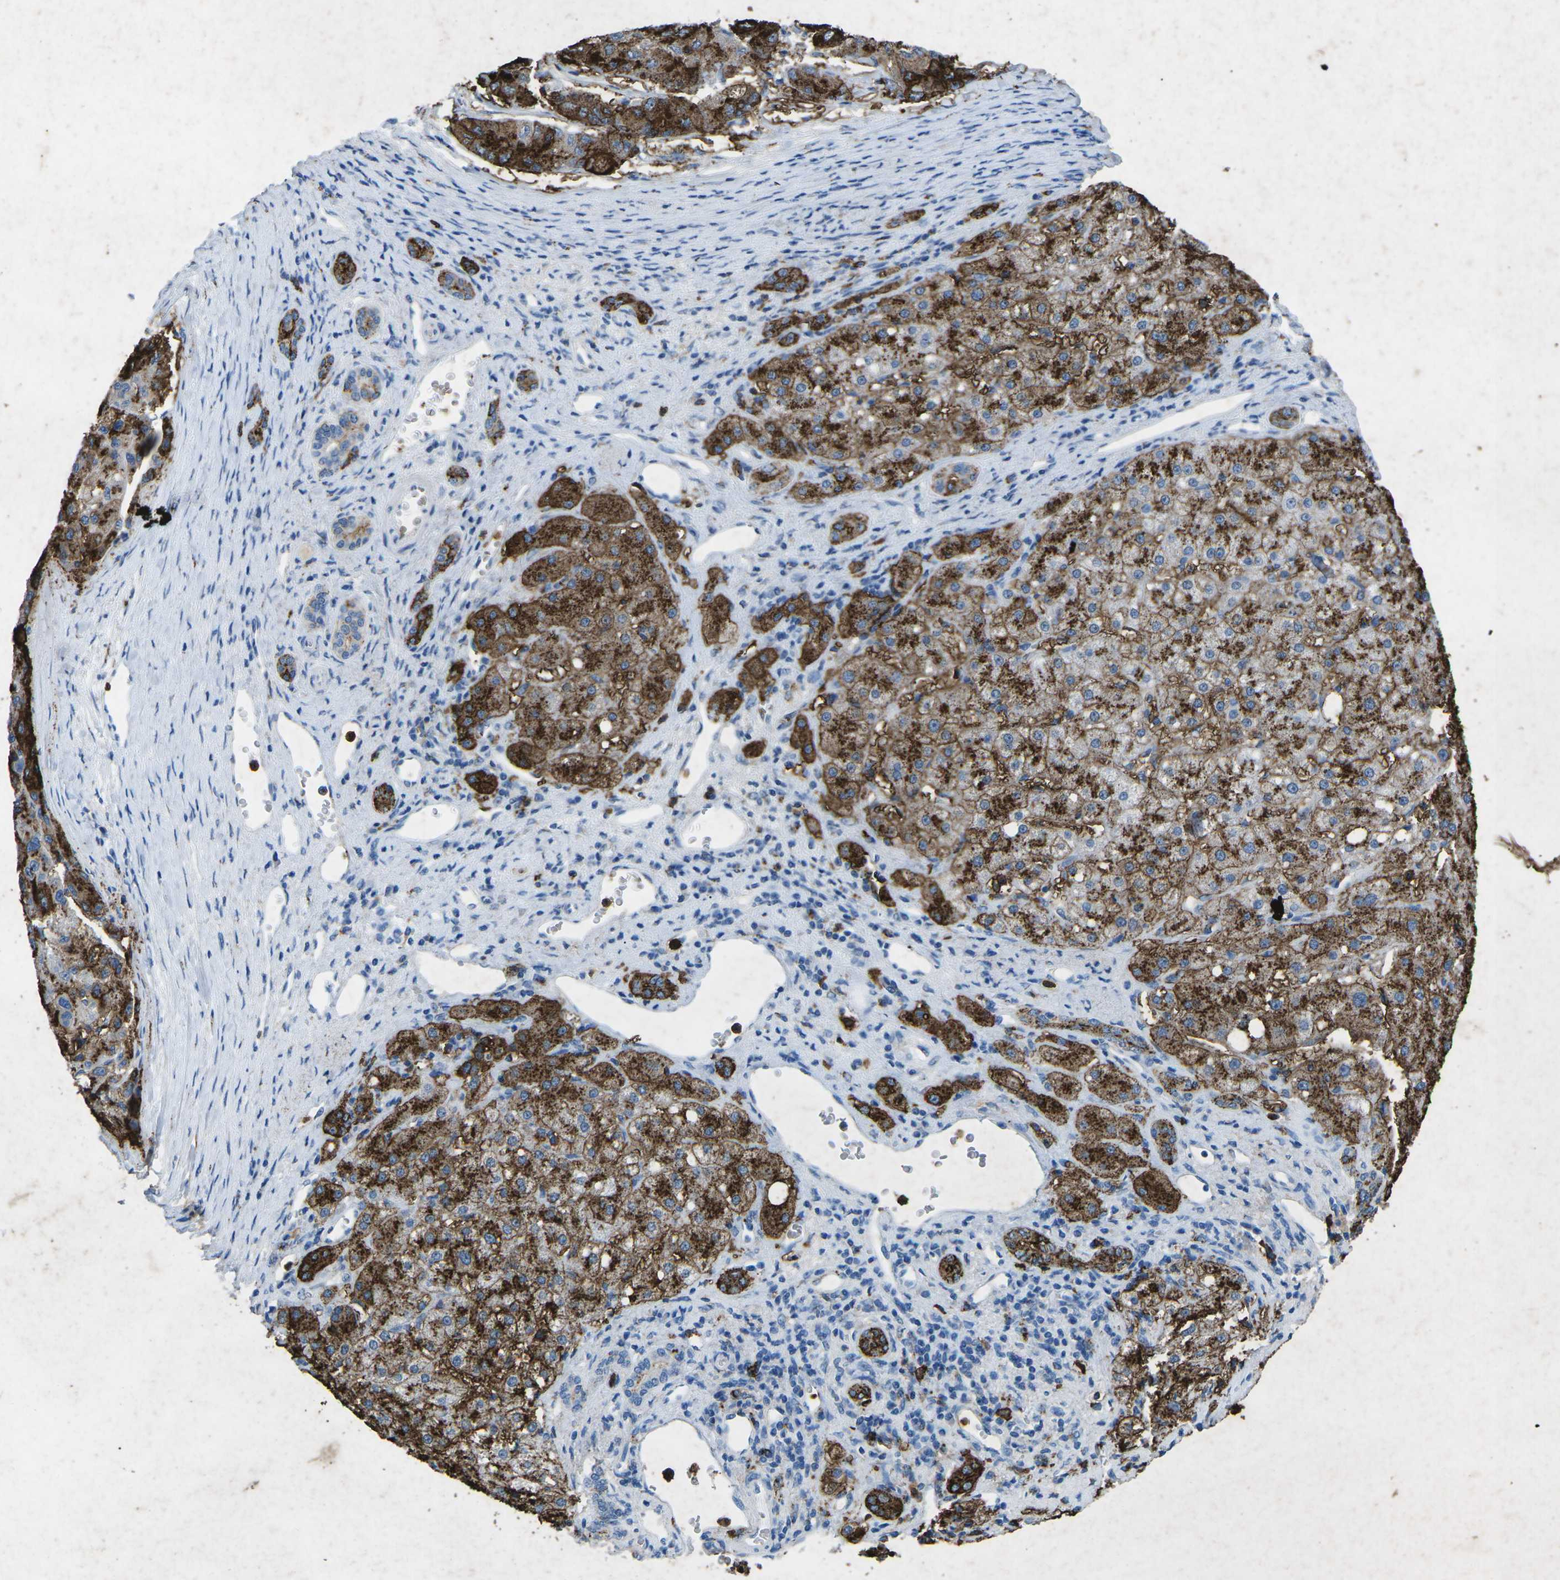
{"staining": {"intensity": "strong", "quantity": "25%-75%", "location": "cytoplasmic/membranous"}, "tissue": "liver cancer", "cell_type": "Tumor cells", "image_type": "cancer", "snomed": [{"axis": "morphology", "description": "Carcinoma, Hepatocellular, NOS"}, {"axis": "topography", "description": "Liver"}], "caption": "This image demonstrates immunohistochemistry staining of human liver cancer, with high strong cytoplasmic/membranous expression in about 25%-75% of tumor cells.", "gene": "CTAGE1", "patient": {"sex": "male", "age": 80}}